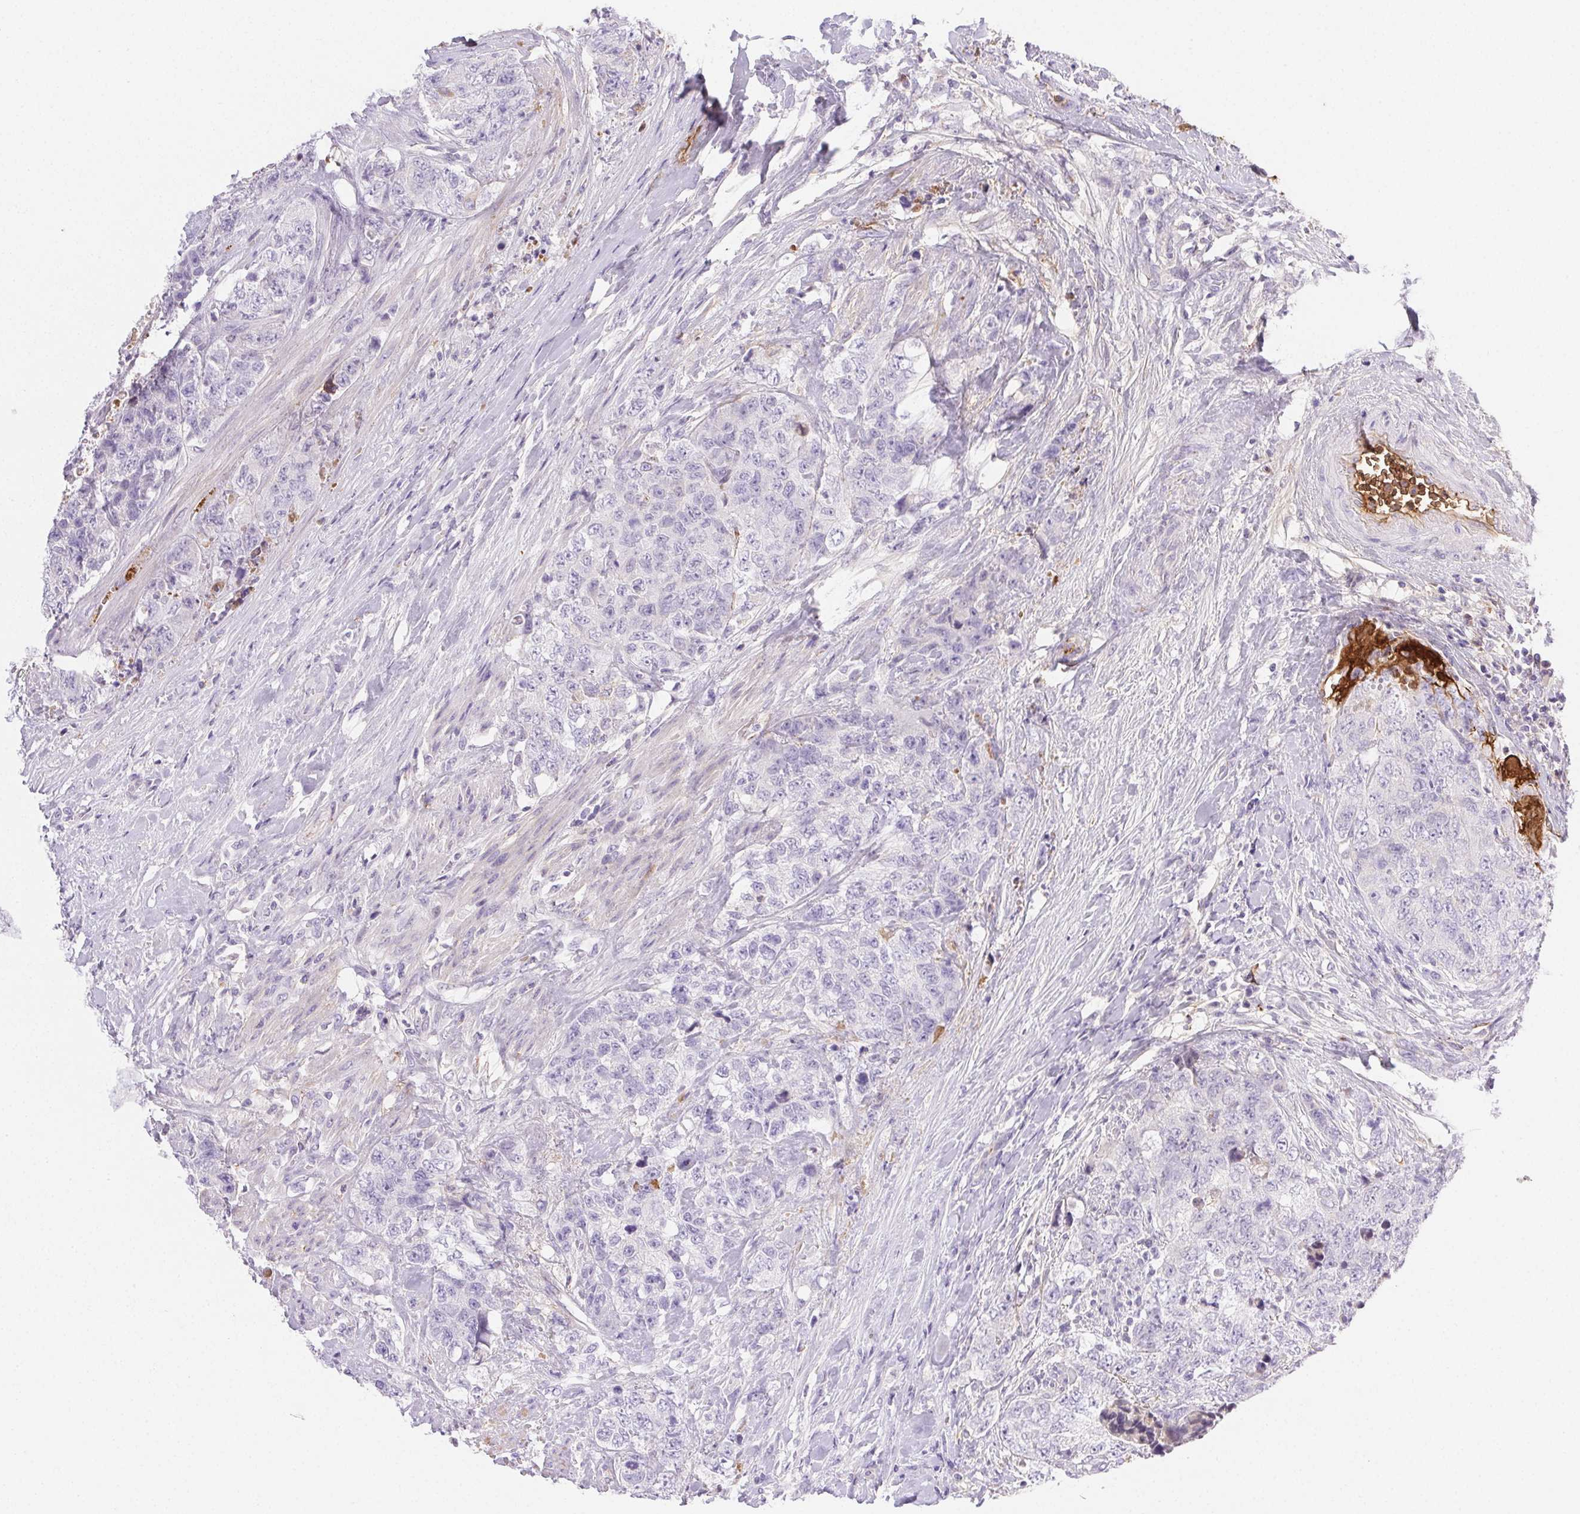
{"staining": {"intensity": "negative", "quantity": "none", "location": "none"}, "tissue": "urothelial cancer", "cell_type": "Tumor cells", "image_type": "cancer", "snomed": [{"axis": "morphology", "description": "Urothelial carcinoma, High grade"}, {"axis": "topography", "description": "Urinary bladder"}], "caption": "This is a photomicrograph of immunohistochemistry (IHC) staining of urothelial cancer, which shows no positivity in tumor cells.", "gene": "FGA", "patient": {"sex": "female", "age": 78}}